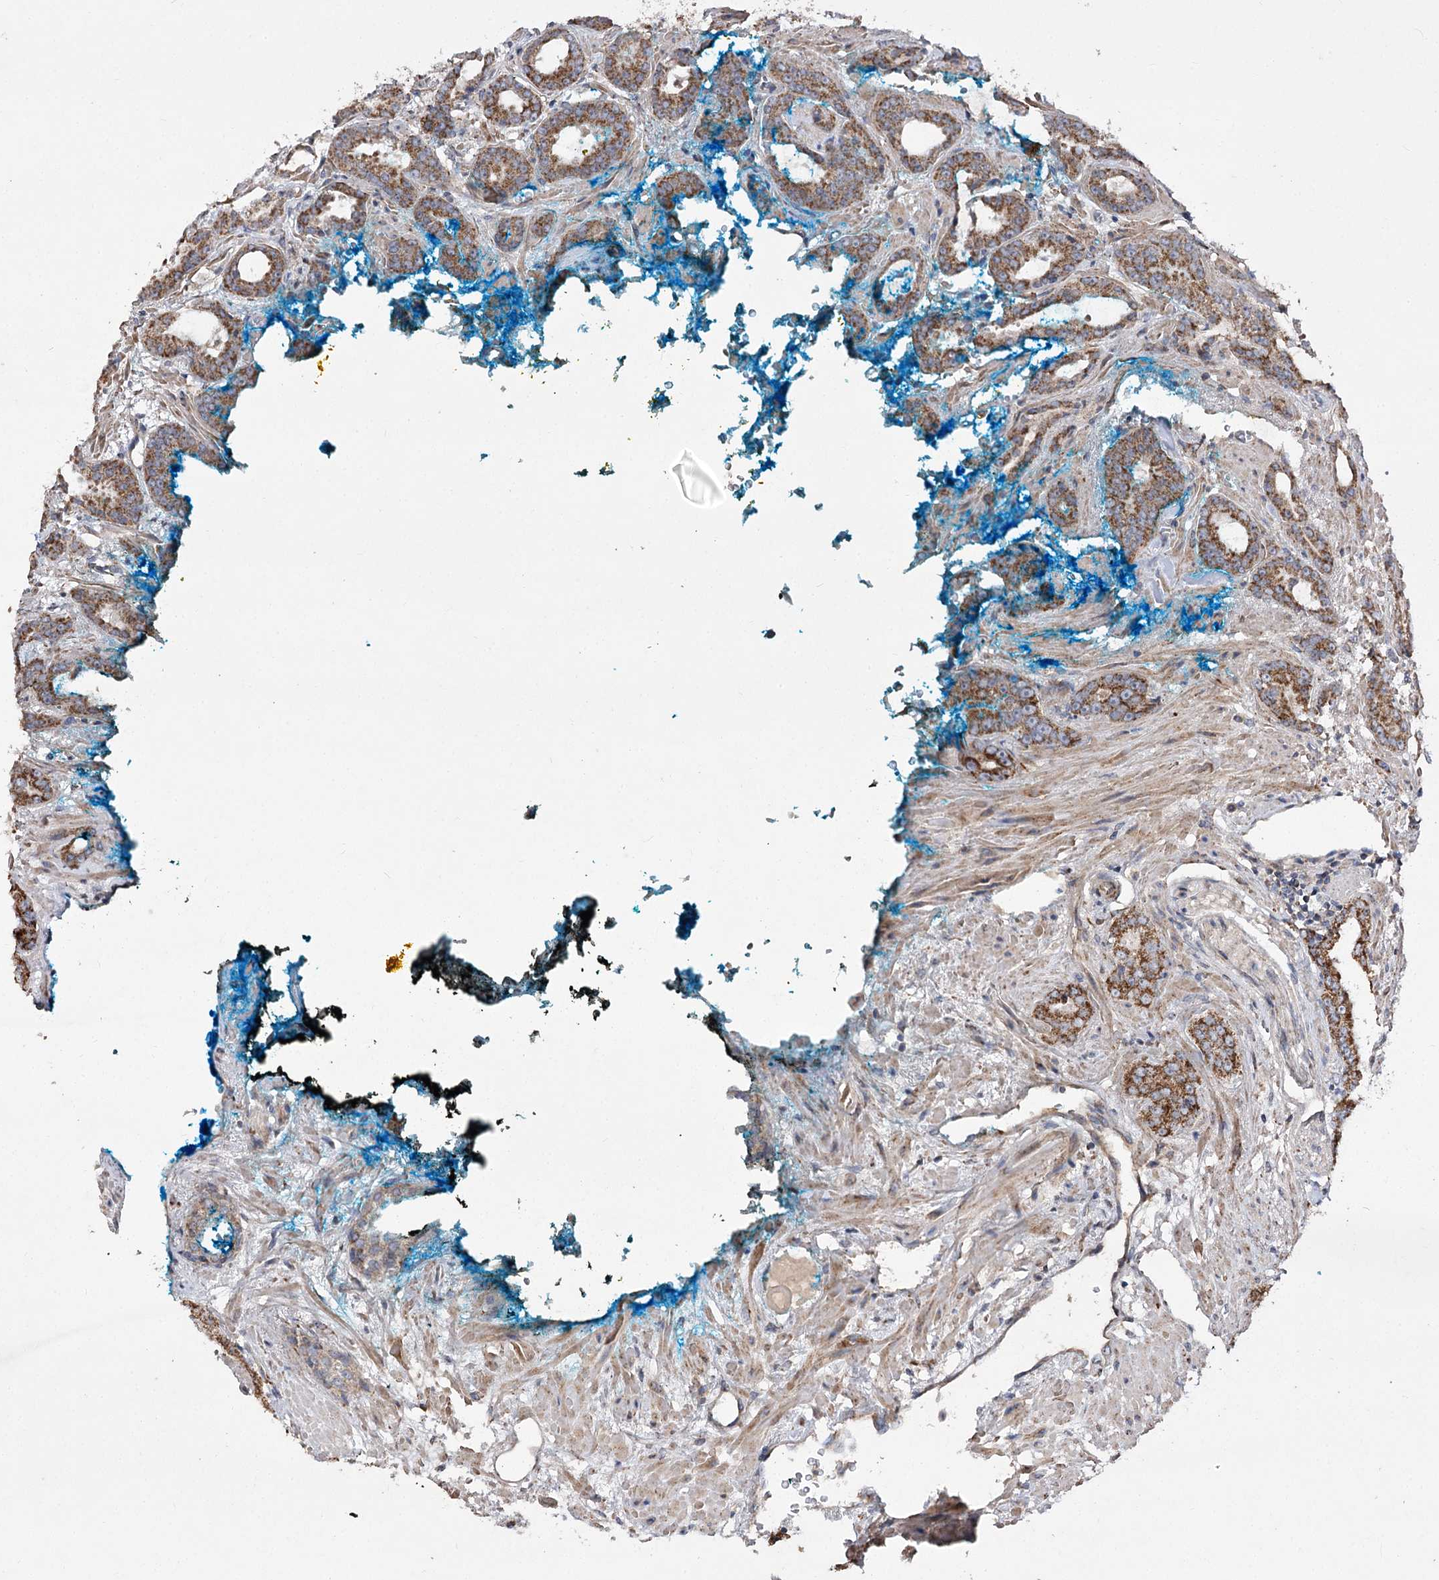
{"staining": {"intensity": "moderate", "quantity": ">75%", "location": "cytoplasmic/membranous"}, "tissue": "prostate cancer", "cell_type": "Tumor cells", "image_type": "cancer", "snomed": [{"axis": "morphology", "description": "Adenocarcinoma, High grade"}, {"axis": "topography", "description": "Prostate"}], "caption": "Protein analysis of prostate cancer tissue demonstrates moderate cytoplasmic/membranous expression in approximately >75% of tumor cells.", "gene": "NADK2", "patient": {"sex": "male", "age": 71}}